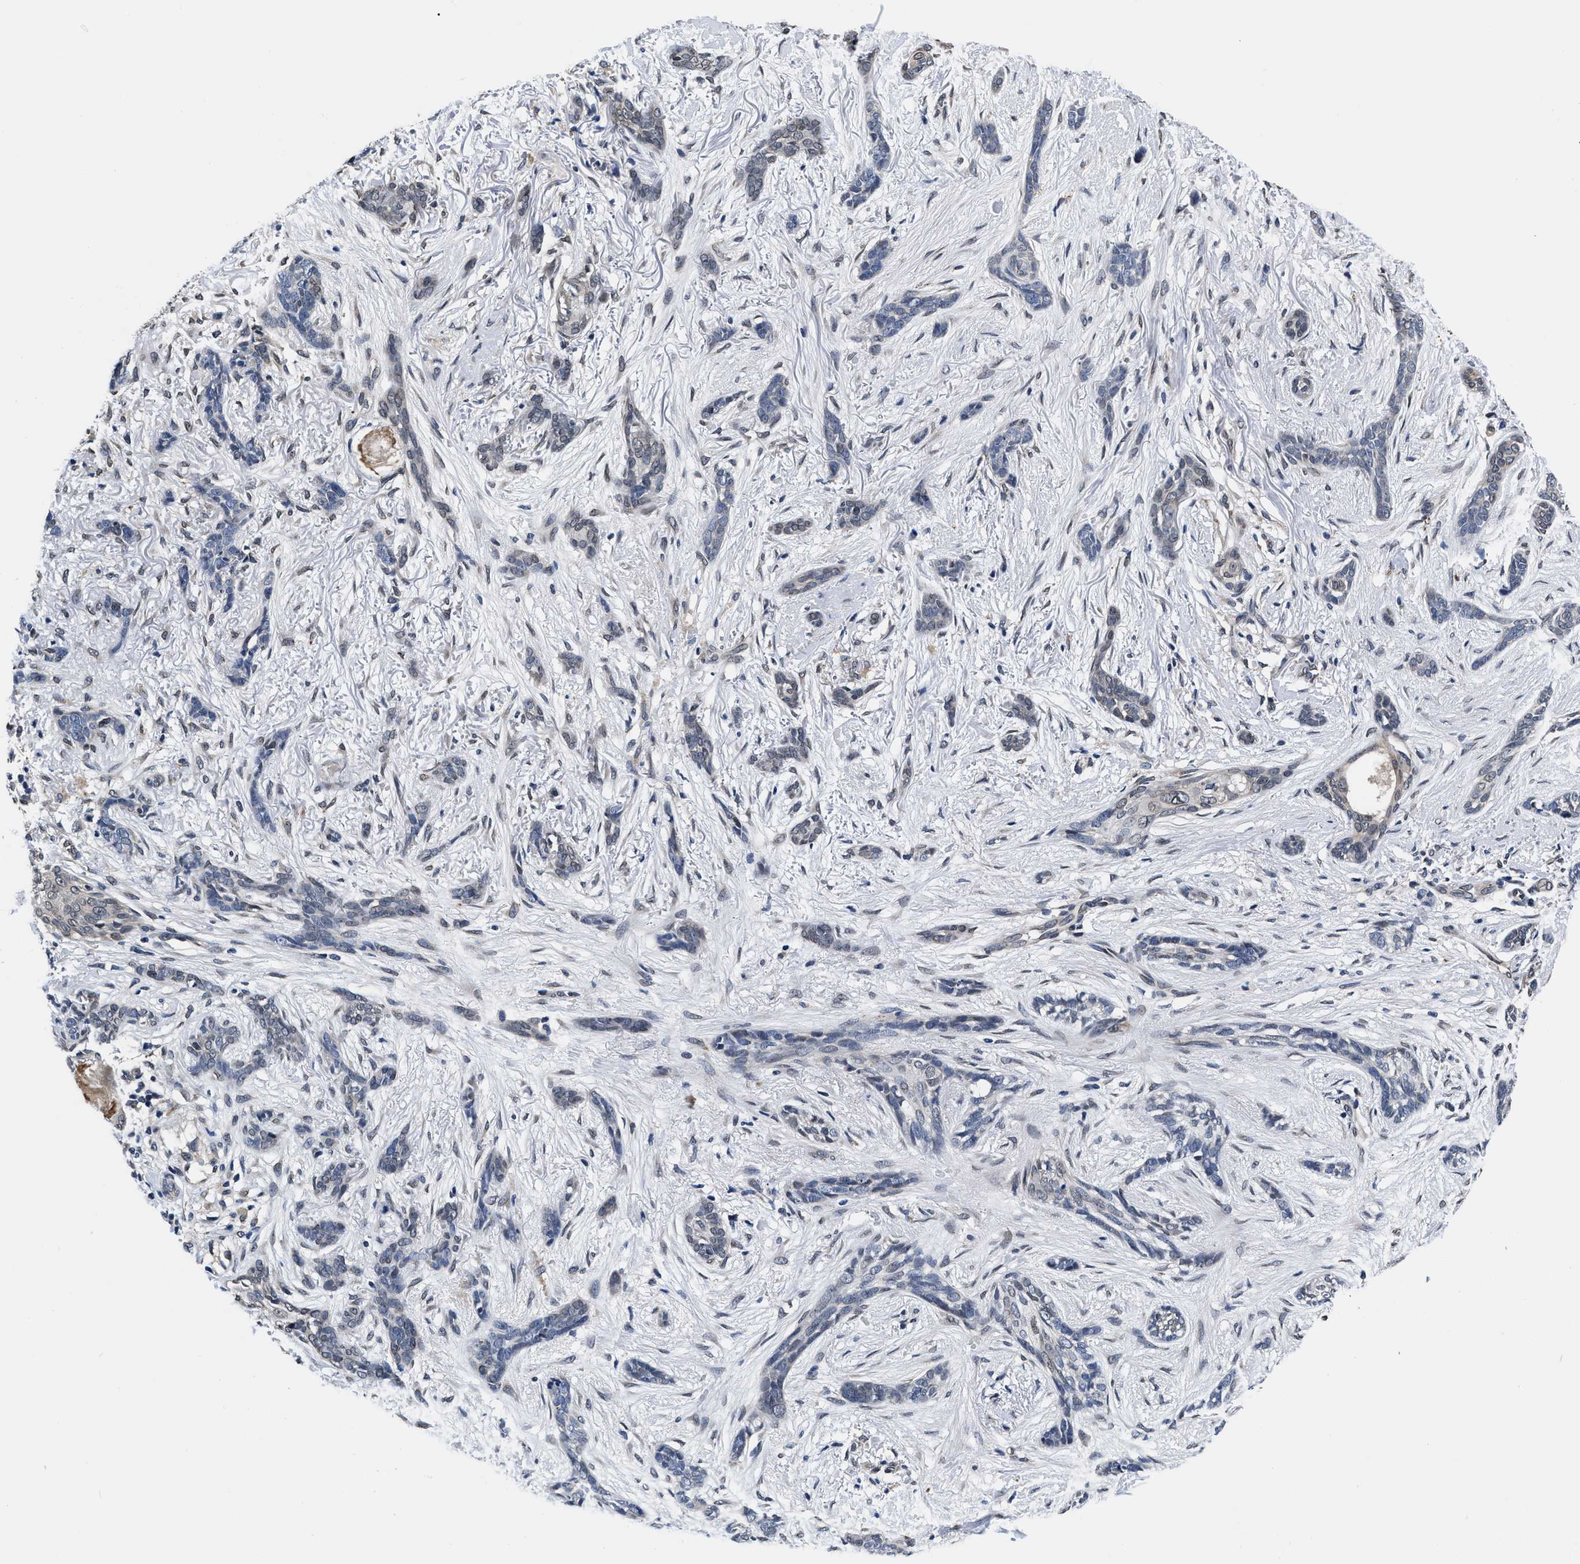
{"staining": {"intensity": "negative", "quantity": "none", "location": "none"}, "tissue": "skin cancer", "cell_type": "Tumor cells", "image_type": "cancer", "snomed": [{"axis": "morphology", "description": "Basal cell carcinoma"}, {"axis": "morphology", "description": "Adnexal tumor, benign"}, {"axis": "topography", "description": "Skin"}], "caption": "Photomicrograph shows no significant protein expression in tumor cells of skin basal cell carcinoma.", "gene": "SNX10", "patient": {"sex": "female", "age": 42}}